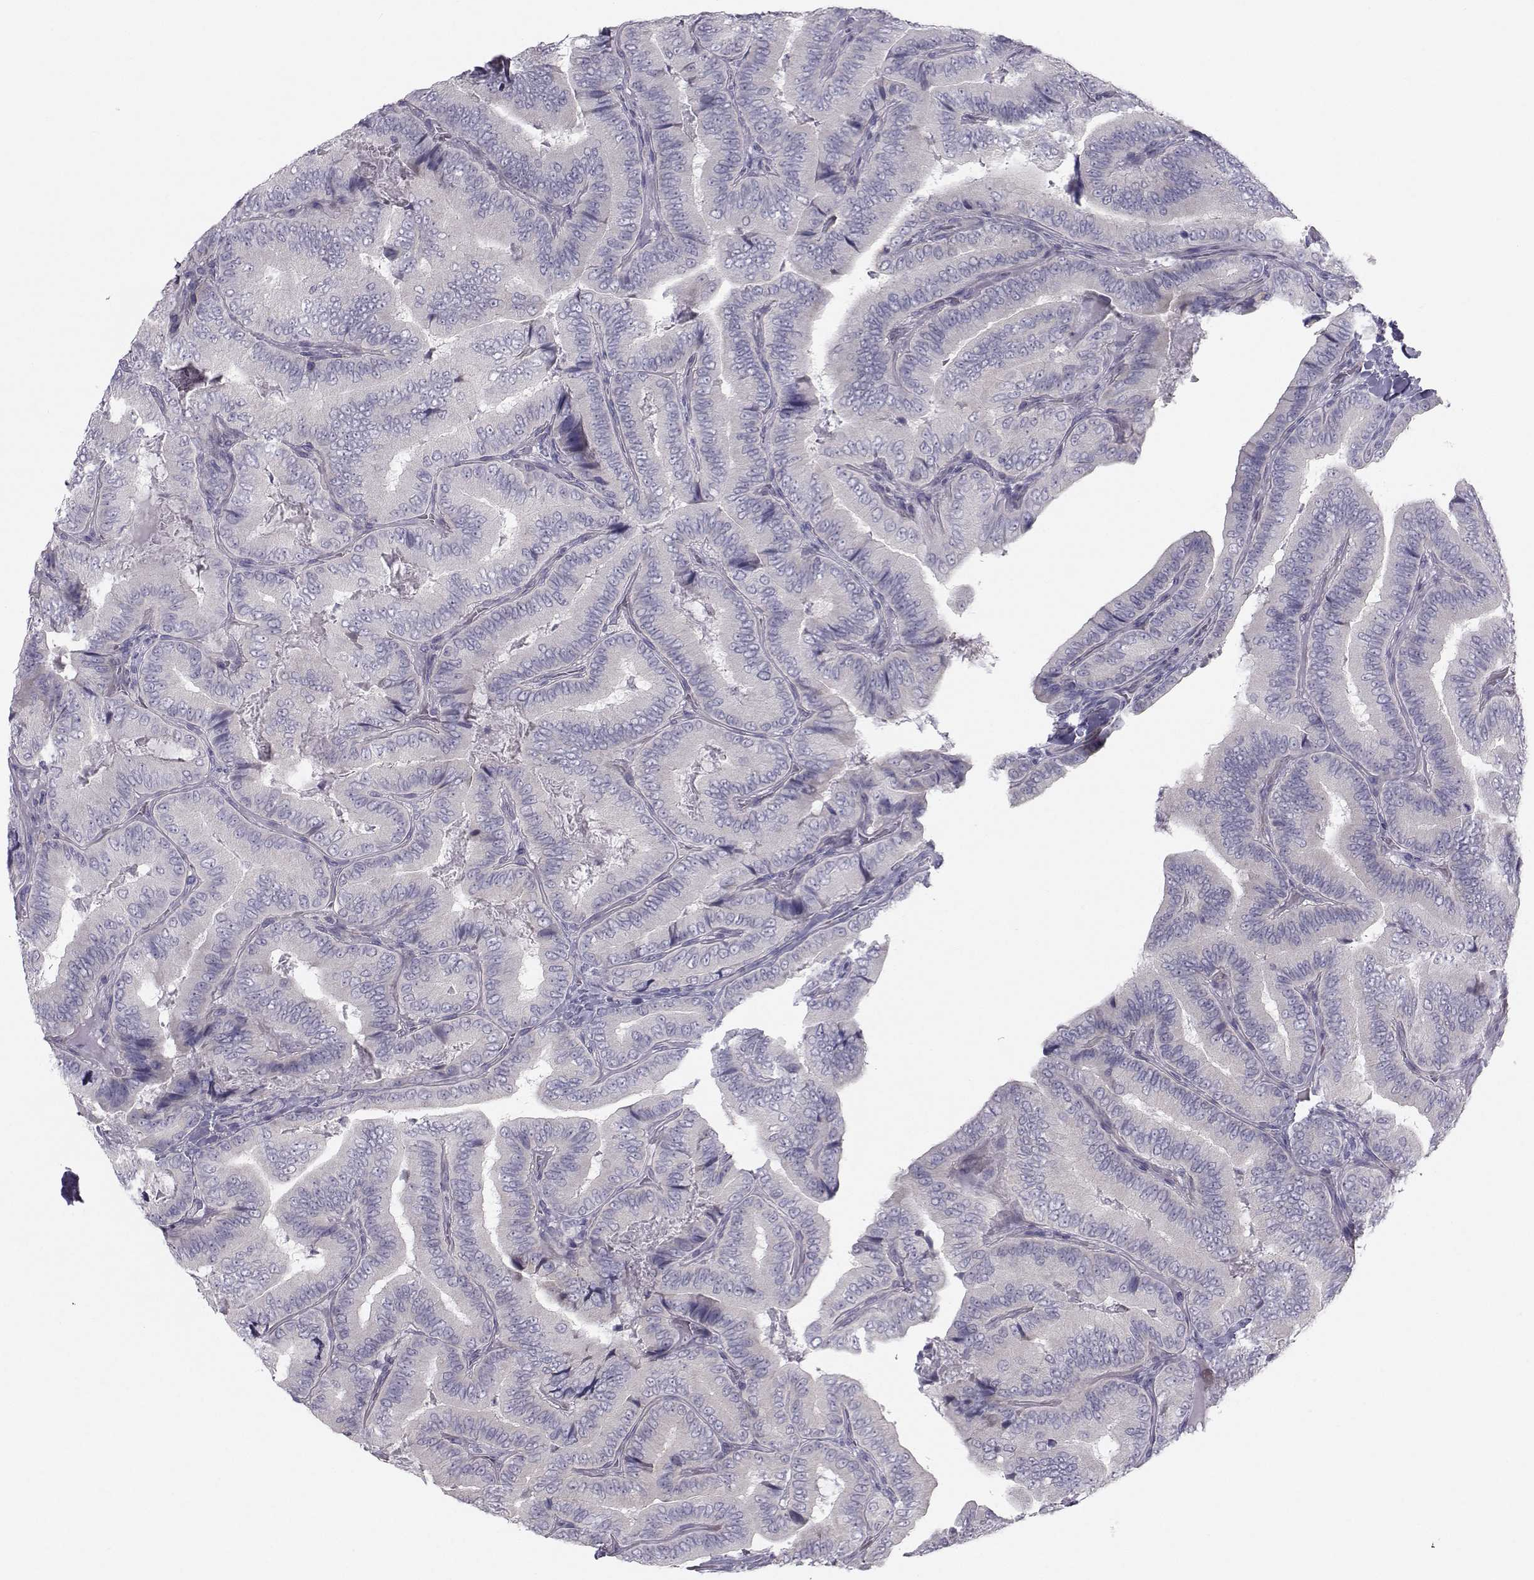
{"staining": {"intensity": "negative", "quantity": "none", "location": "none"}, "tissue": "thyroid cancer", "cell_type": "Tumor cells", "image_type": "cancer", "snomed": [{"axis": "morphology", "description": "Papillary adenocarcinoma, NOS"}, {"axis": "topography", "description": "Thyroid gland"}], "caption": "Tumor cells show no significant protein expression in thyroid papillary adenocarcinoma.", "gene": "GARIN3", "patient": {"sex": "male", "age": 61}}